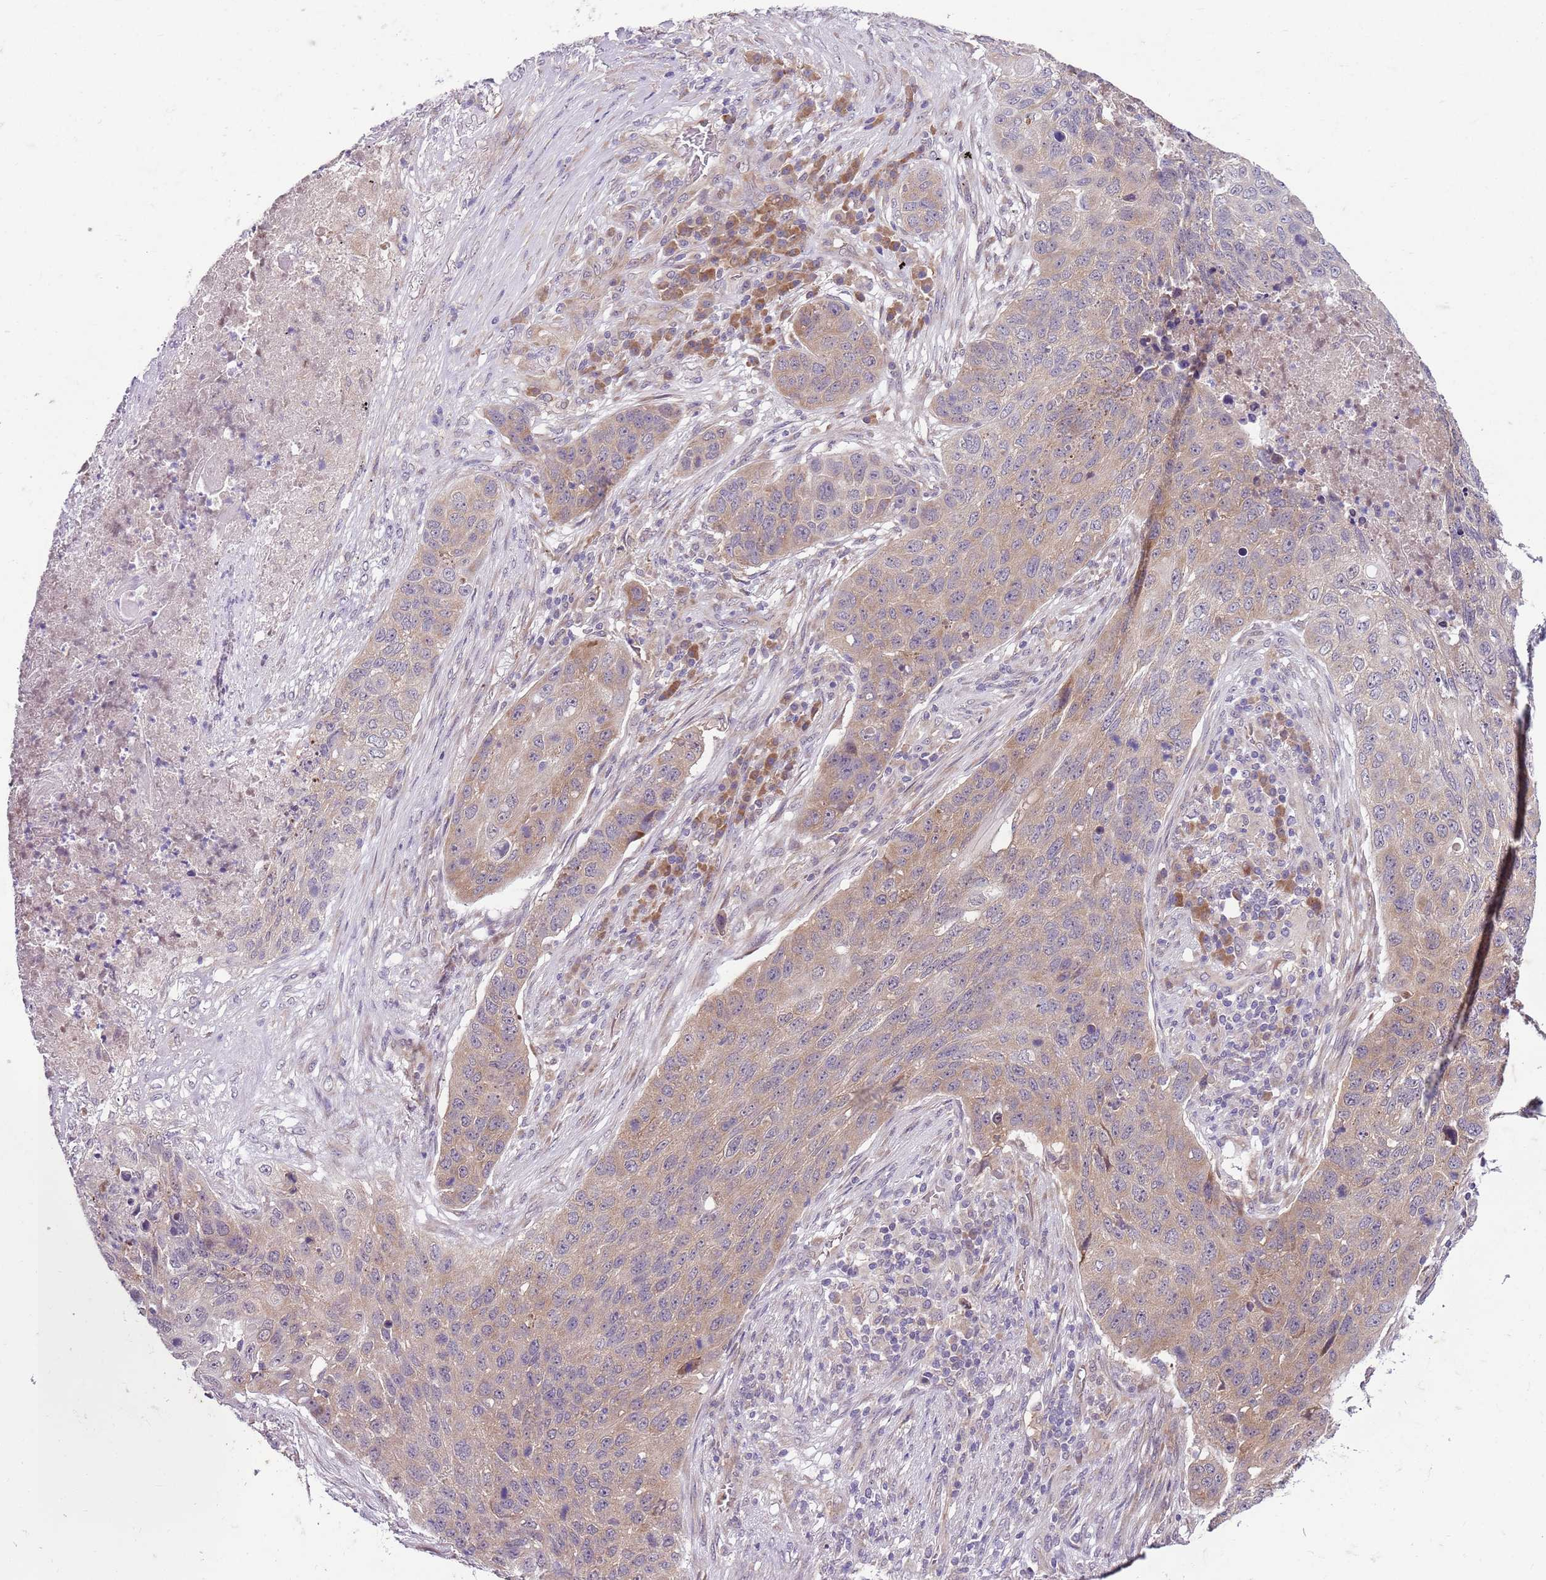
{"staining": {"intensity": "weak", "quantity": ">75%", "location": "cytoplasmic/membranous"}, "tissue": "lung cancer", "cell_type": "Tumor cells", "image_type": "cancer", "snomed": [{"axis": "morphology", "description": "Squamous cell carcinoma, NOS"}, {"axis": "topography", "description": "Lung"}], "caption": "Protein staining reveals weak cytoplasmic/membranous staining in approximately >75% of tumor cells in lung cancer (squamous cell carcinoma).", "gene": "FBXL22", "patient": {"sex": "female", "age": 63}}